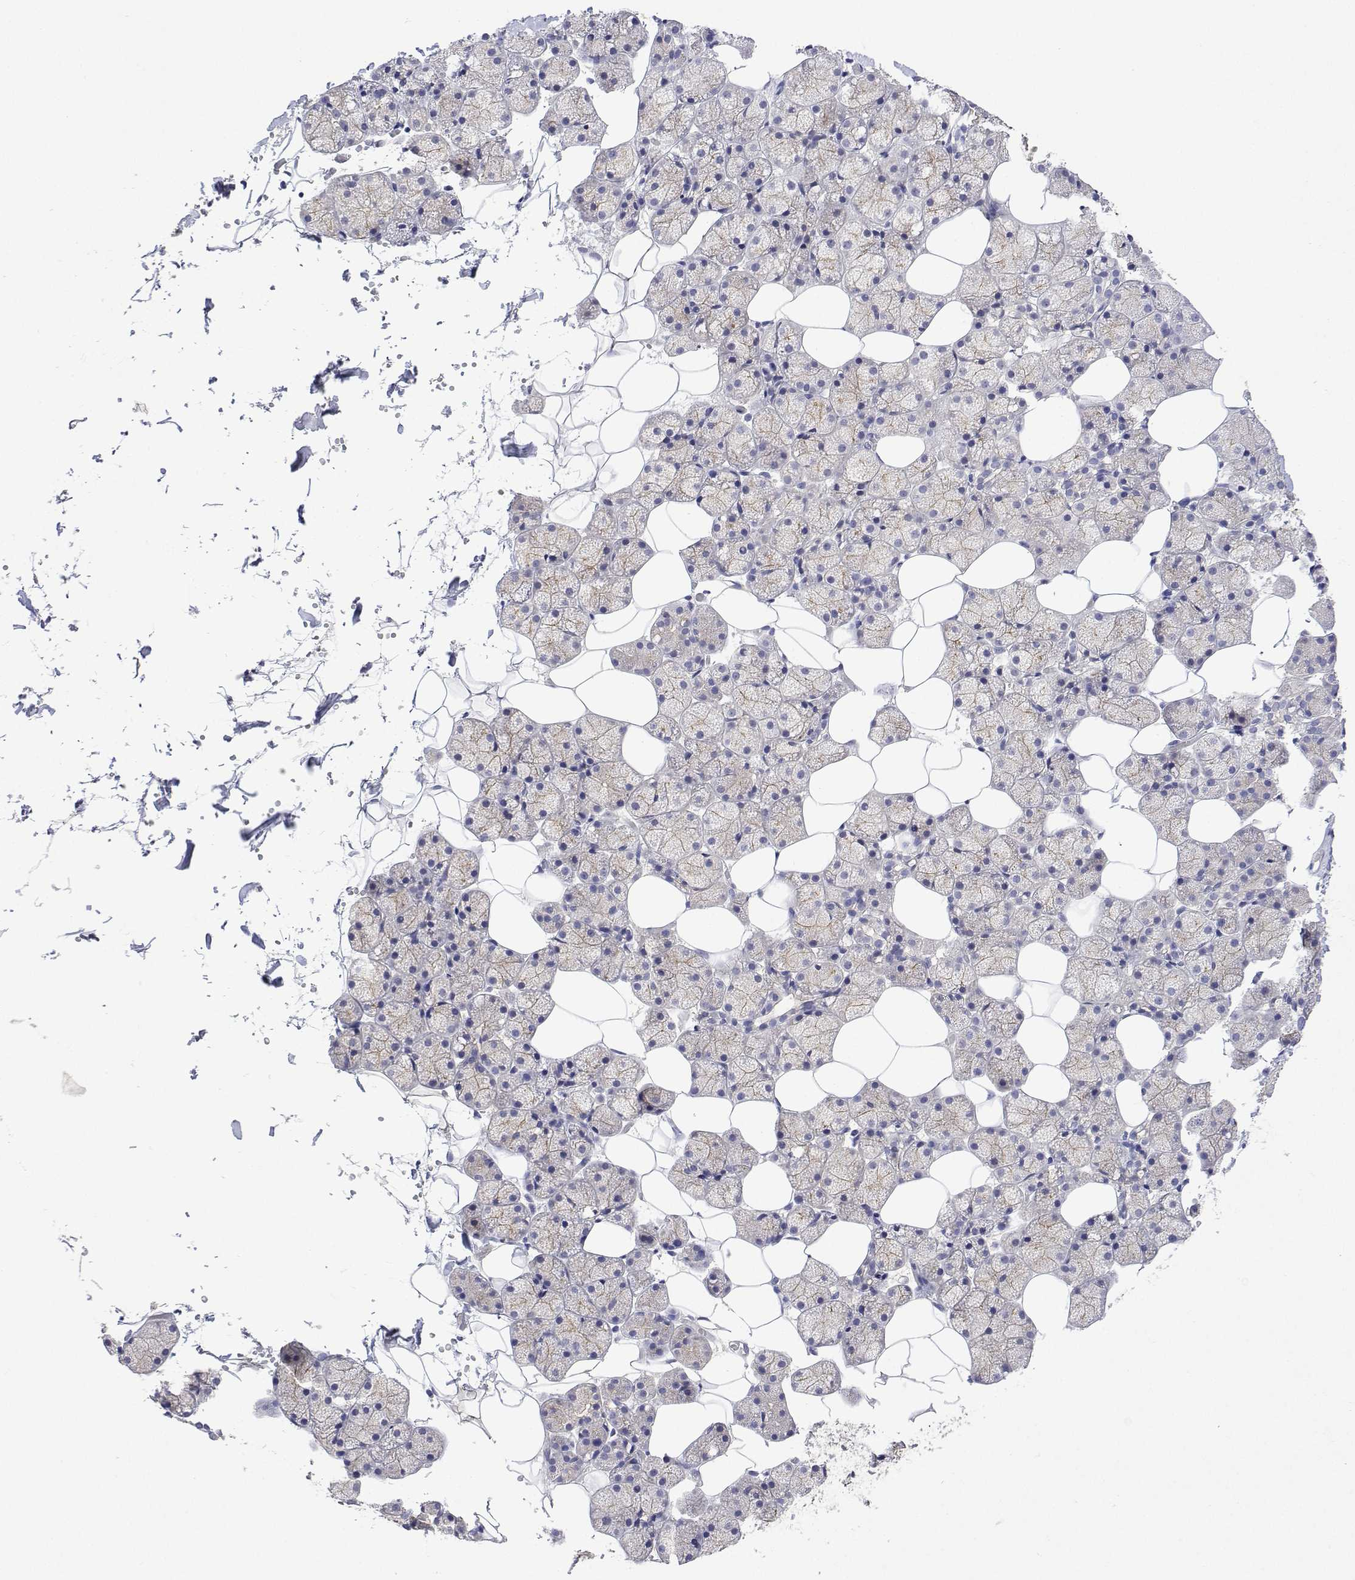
{"staining": {"intensity": "negative", "quantity": "none", "location": "none"}, "tissue": "salivary gland", "cell_type": "Glandular cells", "image_type": "normal", "snomed": [{"axis": "morphology", "description": "Normal tissue, NOS"}, {"axis": "topography", "description": "Salivary gland"}], "caption": "This is an IHC histopathology image of normal human salivary gland. There is no positivity in glandular cells.", "gene": "PLCB1", "patient": {"sex": "male", "age": 38}}